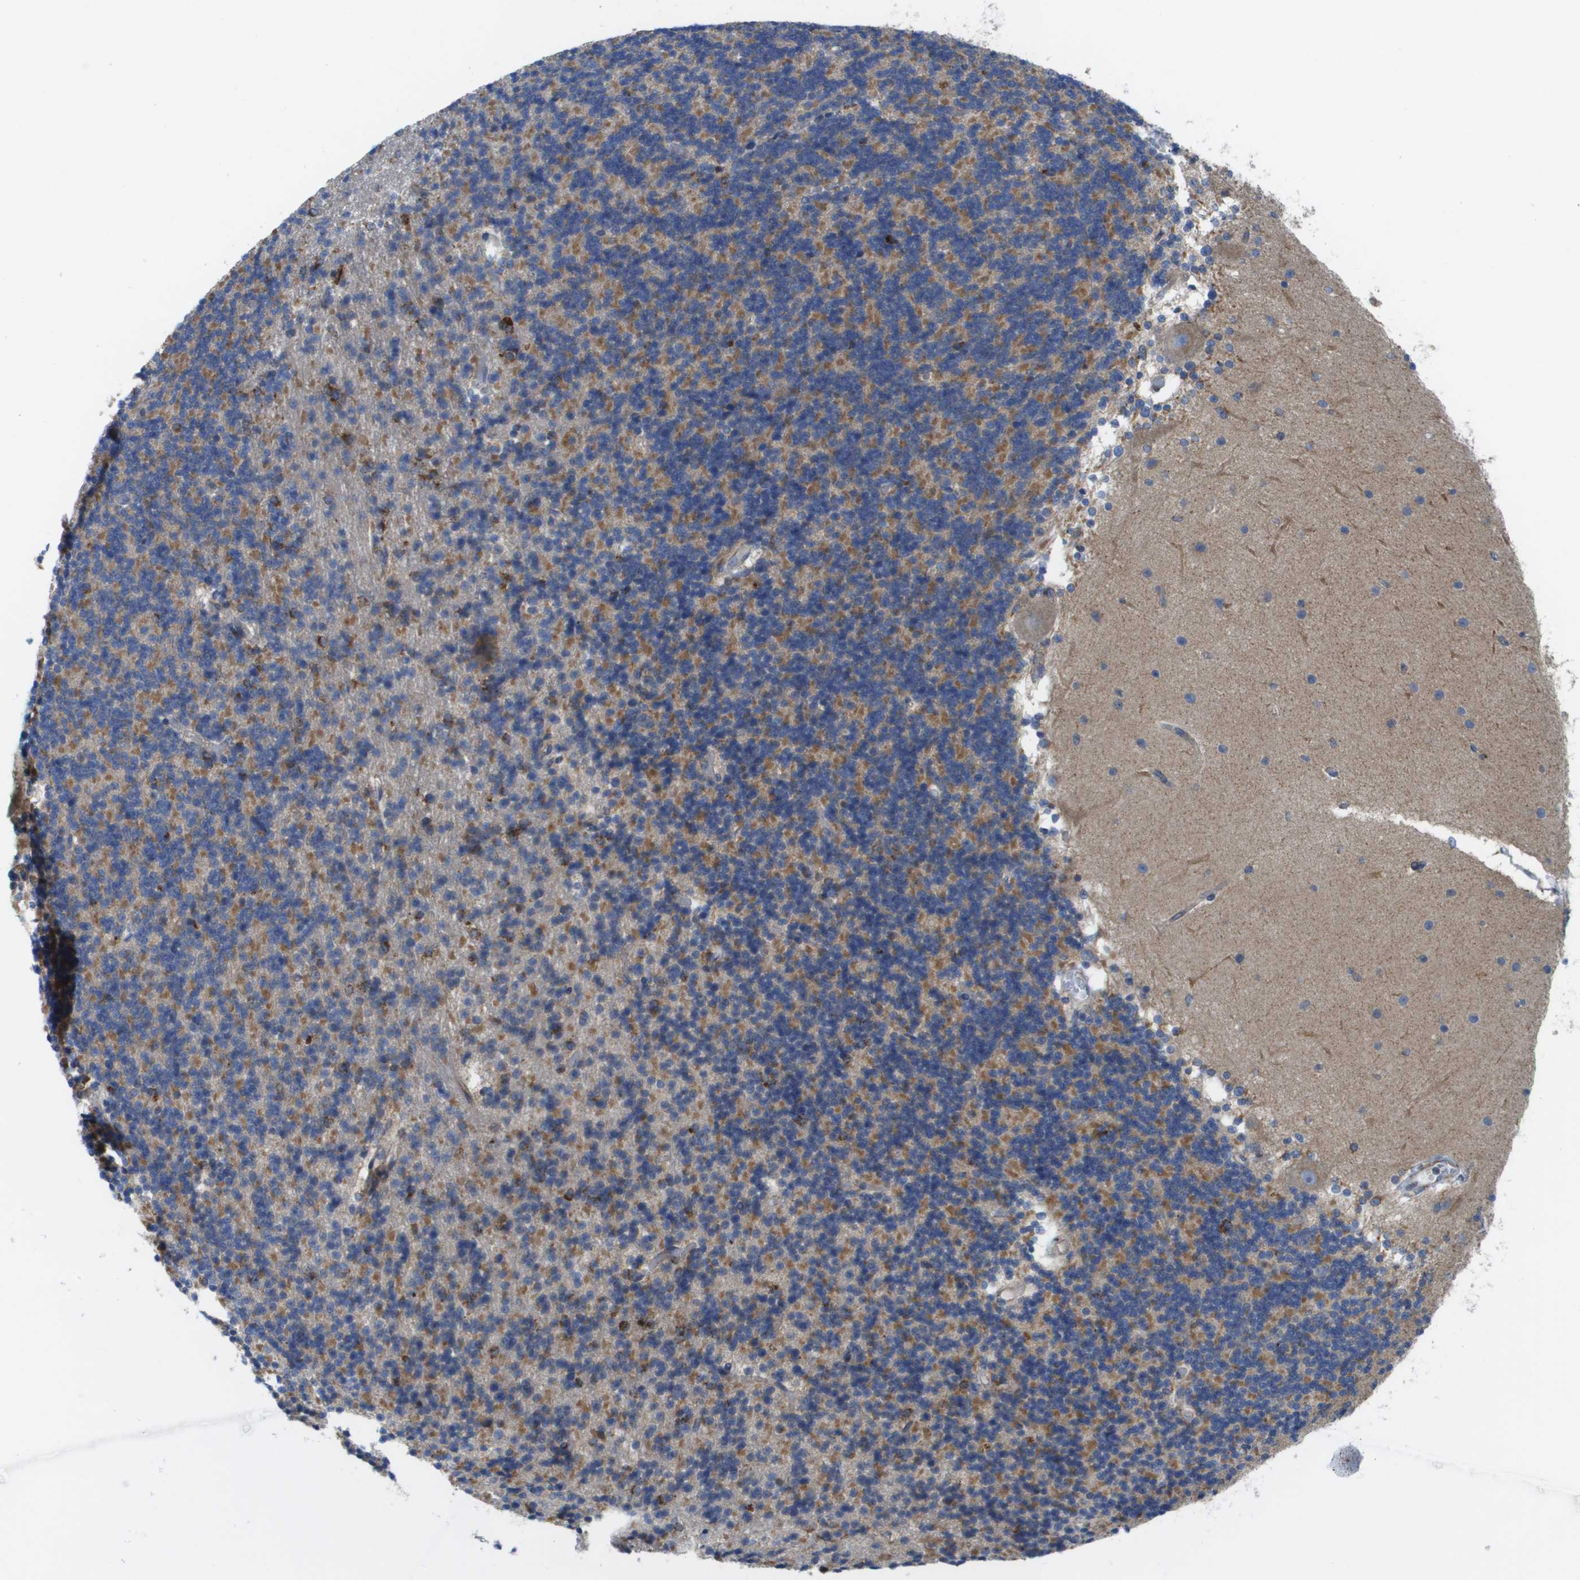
{"staining": {"intensity": "moderate", "quantity": ">75%", "location": "cytoplasmic/membranous"}, "tissue": "cerebellum", "cell_type": "Cells in granular layer", "image_type": "normal", "snomed": [{"axis": "morphology", "description": "Normal tissue, NOS"}, {"axis": "topography", "description": "Cerebellum"}], "caption": "Unremarkable cerebellum demonstrates moderate cytoplasmic/membranous expression in about >75% of cells in granular layer The staining was performed using DAB, with brown indicating positive protein expression. Nuclei are stained blue with hematoxylin..", "gene": "FIS1", "patient": {"sex": "female", "age": 54}}